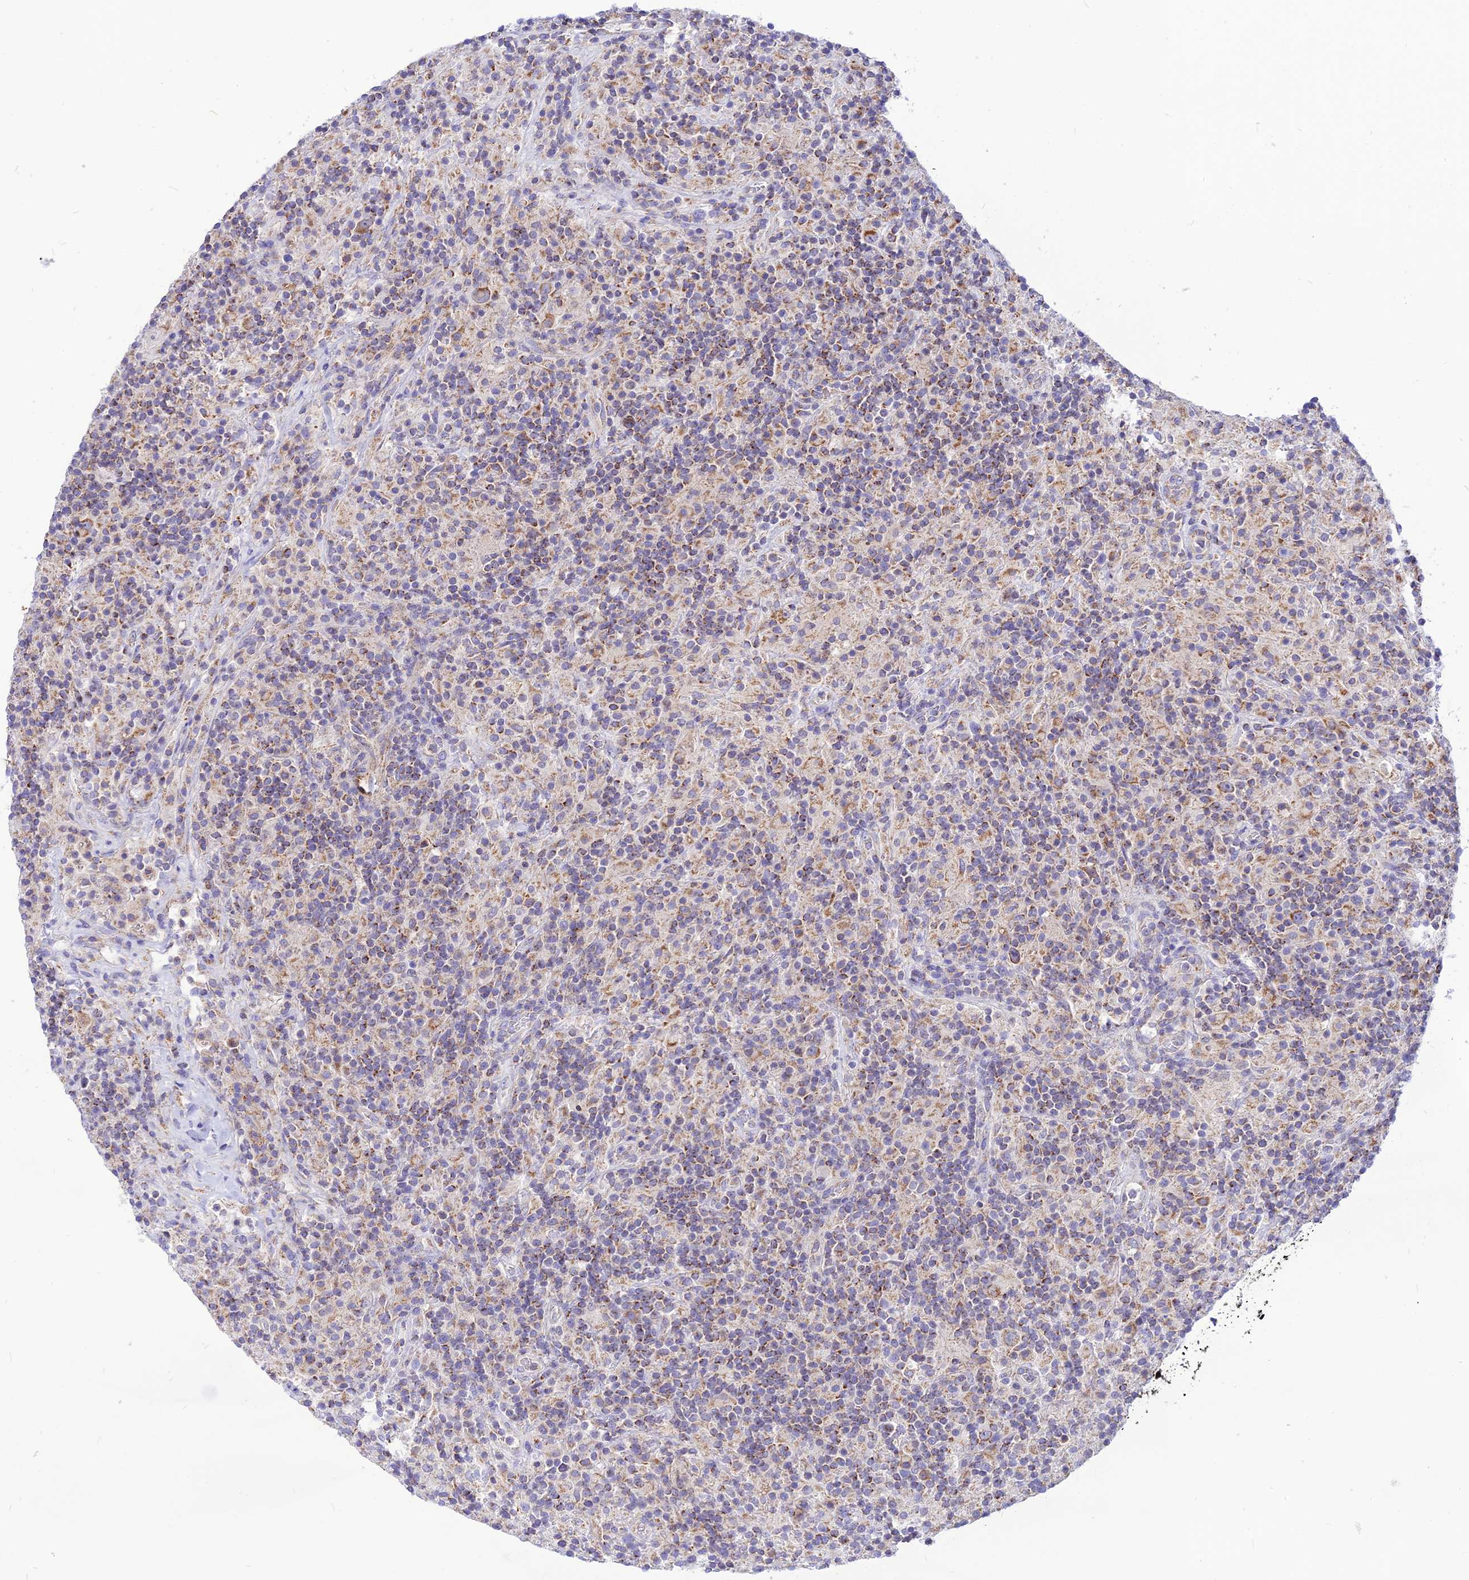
{"staining": {"intensity": "moderate", "quantity": ">75%", "location": "cytoplasmic/membranous"}, "tissue": "lymphoma", "cell_type": "Tumor cells", "image_type": "cancer", "snomed": [{"axis": "morphology", "description": "Hodgkin's disease, NOS"}, {"axis": "topography", "description": "Lymph node"}], "caption": "A brown stain labels moderate cytoplasmic/membranous positivity of a protein in human lymphoma tumor cells.", "gene": "ECI1", "patient": {"sex": "male", "age": 70}}